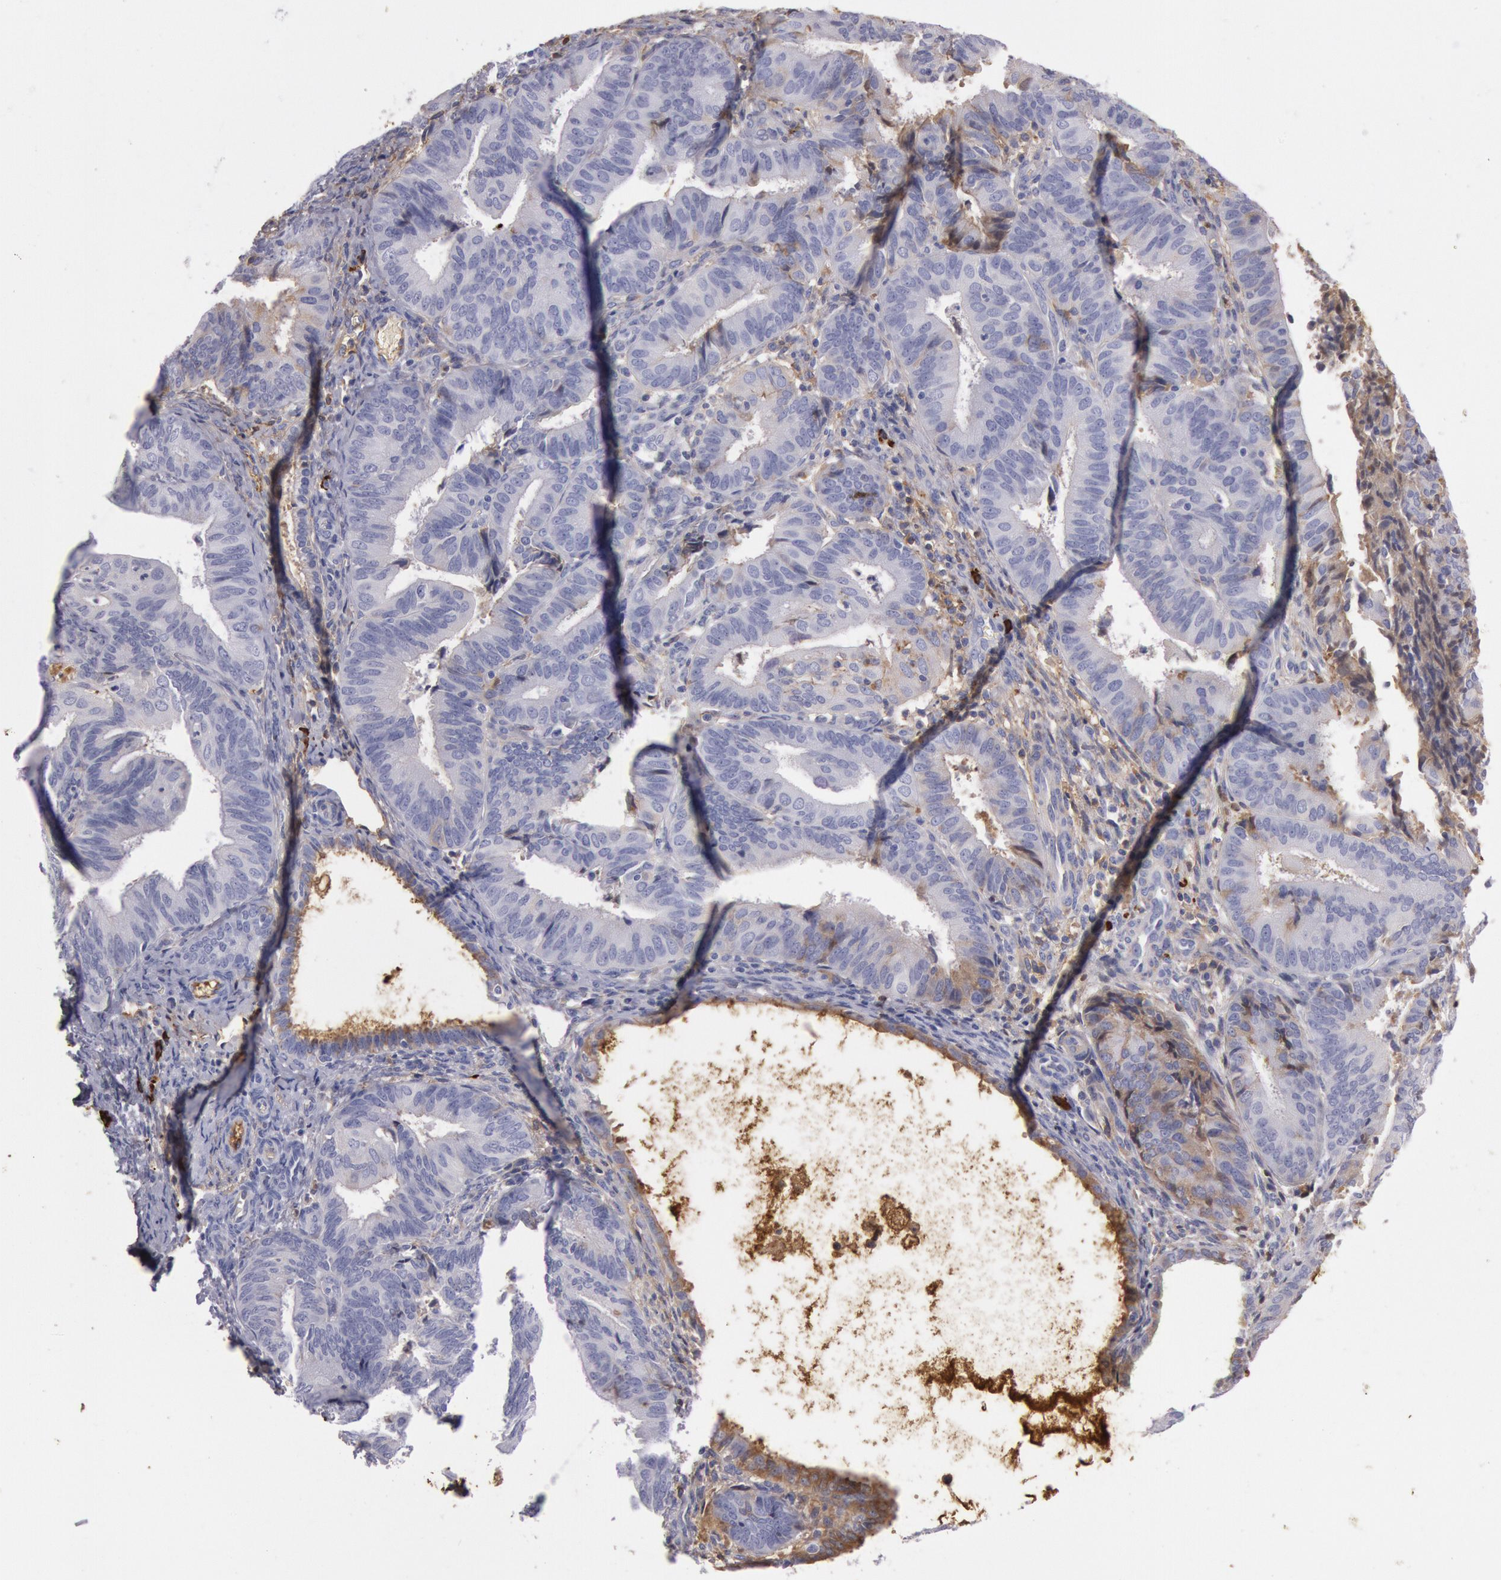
{"staining": {"intensity": "weak", "quantity": "<25%", "location": "cytoplasmic/membranous"}, "tissue": "endometrial cancer", "cell_type": "Tumor cells", "image_type": "cancer", "snomed": [{"axis": "morphology", "description": "Adenocarcinoma, NOS"}, {"axis": "topography", "description": "Endometrium"}], "caption": "Immunohistochemical staining of human adenocarcinoma (endometrial) exhibits no significant expression in tumor cells.", "gene": "IGHA1", "patient": {"sex": "female", "age": 63}}